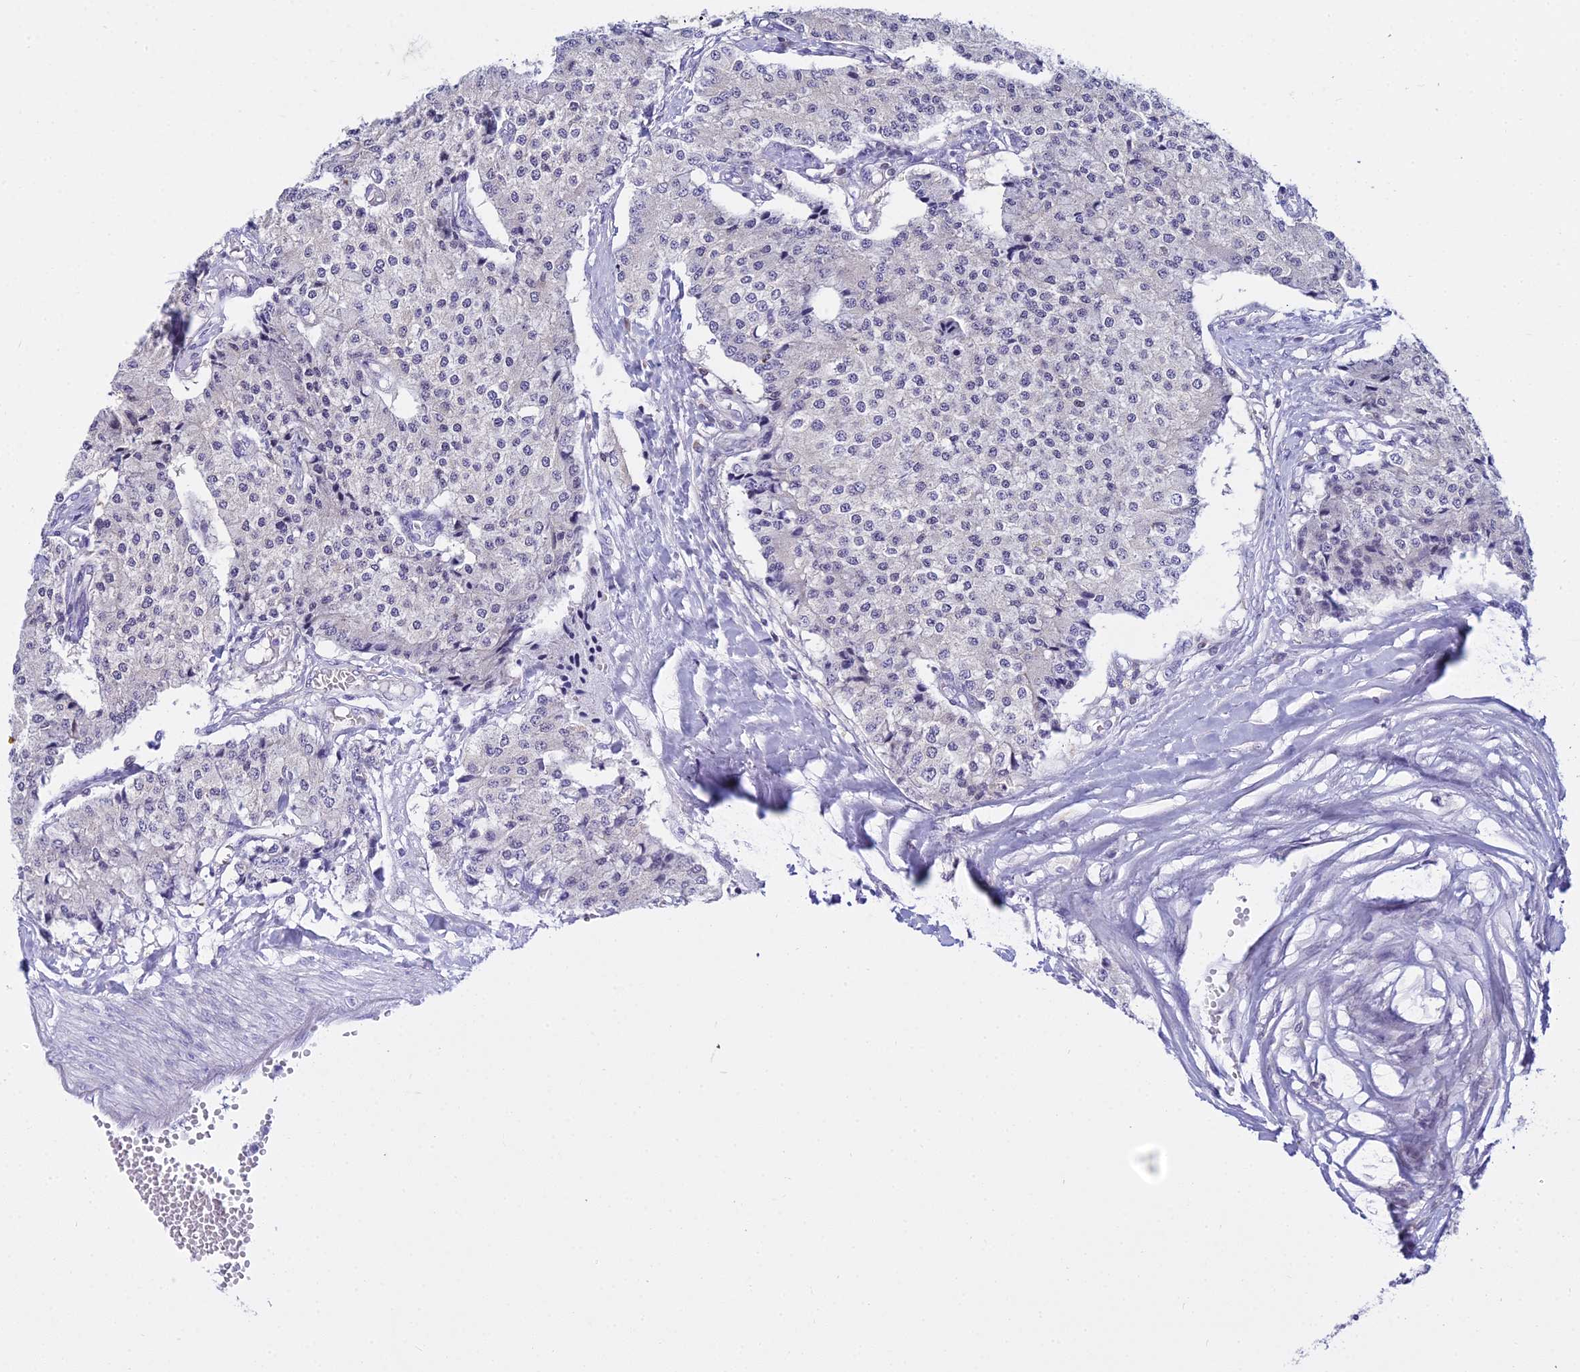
{"staining": {"intensity": "negative", "quantity": "none", "location": "none"}, "tissue": "carcinoid", "cell_type": "Tumor cells", "image_type": "cancer", "snomed": [{"axis": "morphology", "description": "Carcinoid, malignant, NOS"}, {"axis": "topography", "description": "Colon"}], "caption": "There is no significant expression in tumor cells of malignant carcinoid.", "gene": "ZMIZ1", "patient": {"sex": "female", "age": 52}}